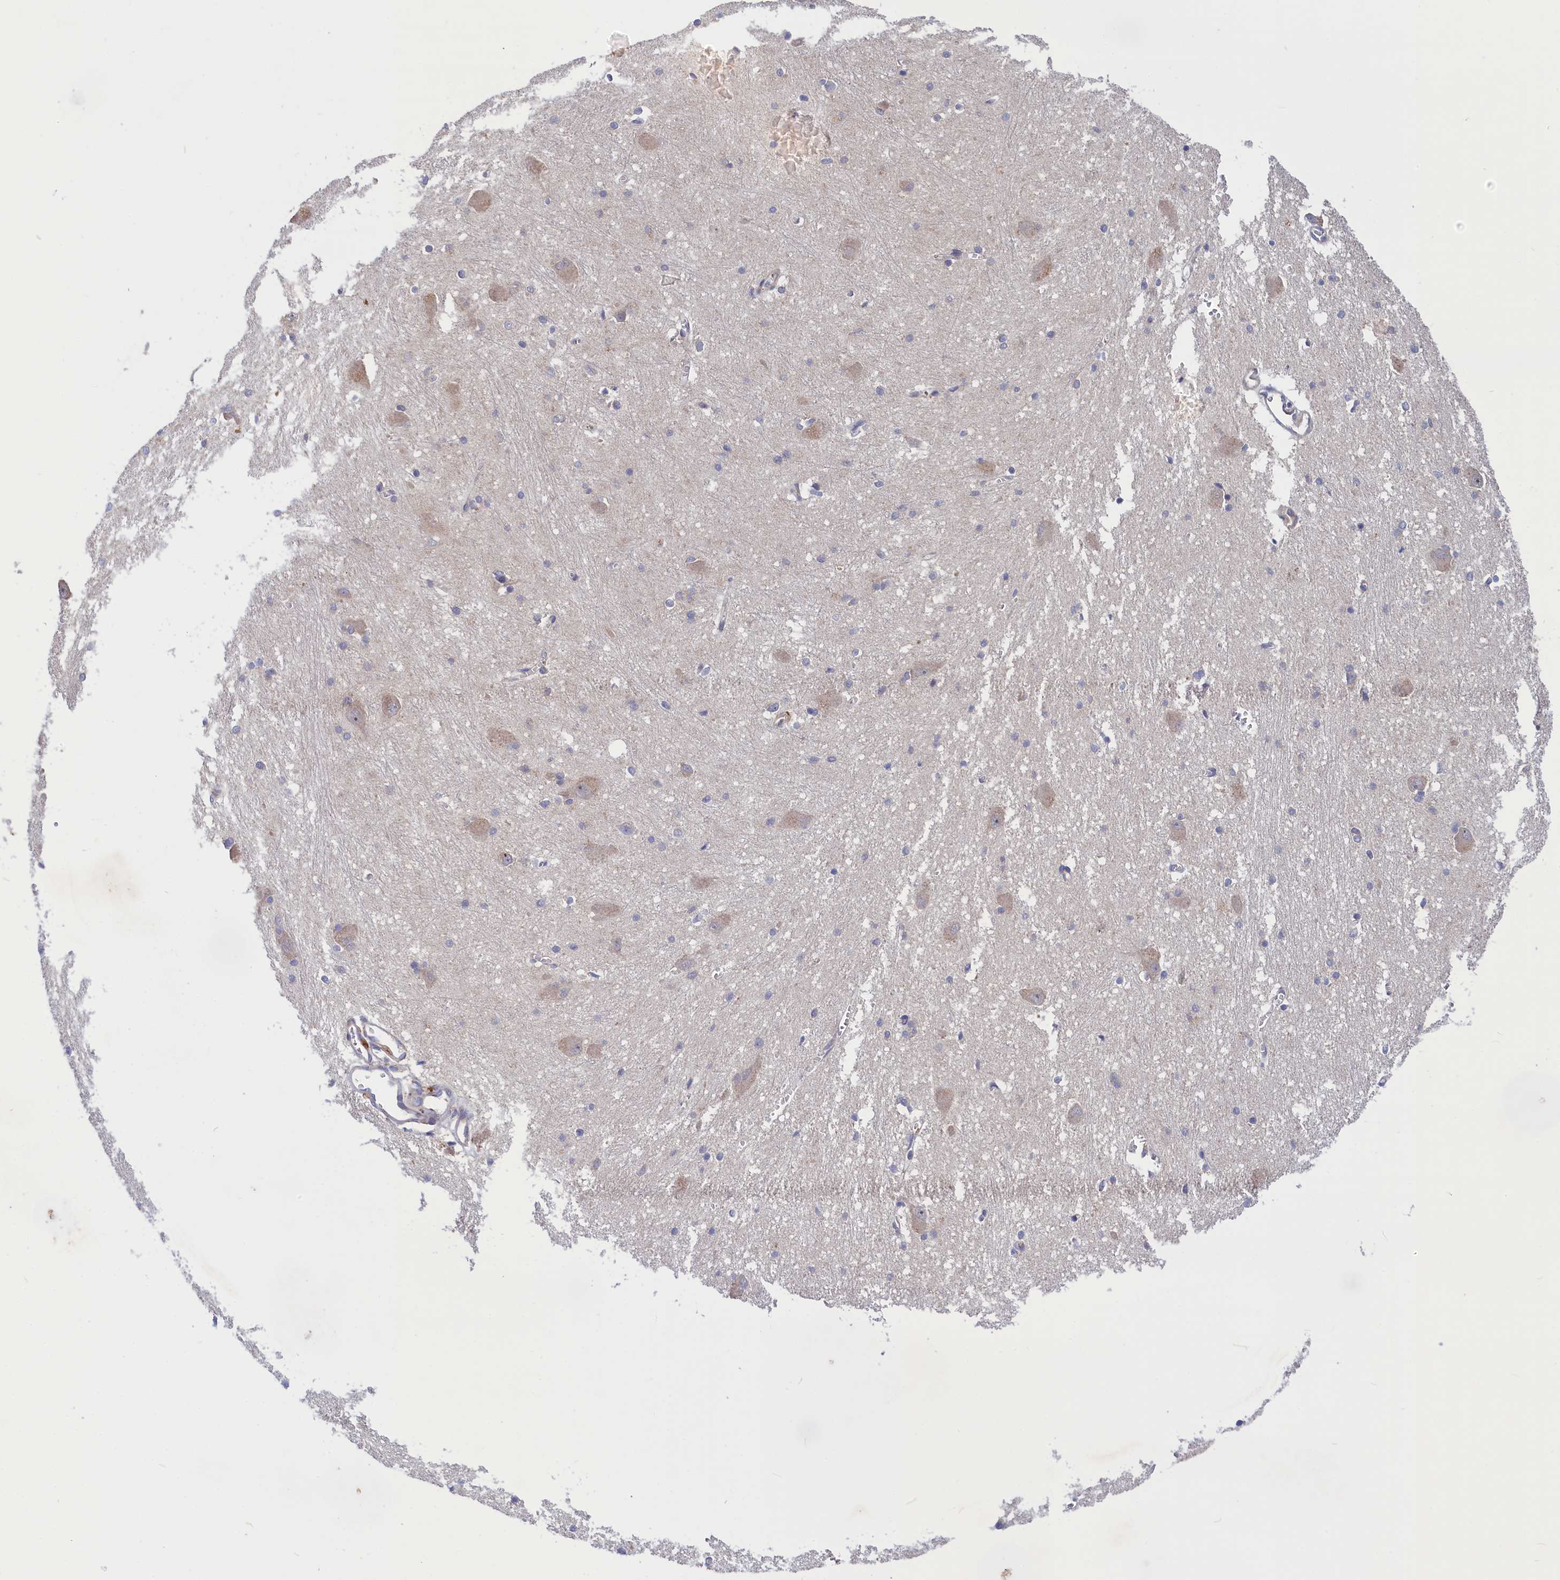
{"staining": {"intensity": "moderate", "quantity": "<25%", "location": "cytoplasmic/membranous"}, "tissue": "caudate", "cell_type": "Glial cells", "image_type": "normal", "snomed": [{"axis": "morphology", "description": "Normal tissue, NOS"}, {"axis": "topography", "description": "Lateral ventricle wall"}], "caption": "Immunohistochemistry micrograph of unremarkable caudate: human caudate stained using immunohistochemistry reveals low levels of moderate protein expression localized specifically in the cytoplasmic/membranous of glial cells, appearing as a cytoplasmic/membranous brown color.", "gene": "CRACD", "patient": {"sex": "male", "age": 37}}